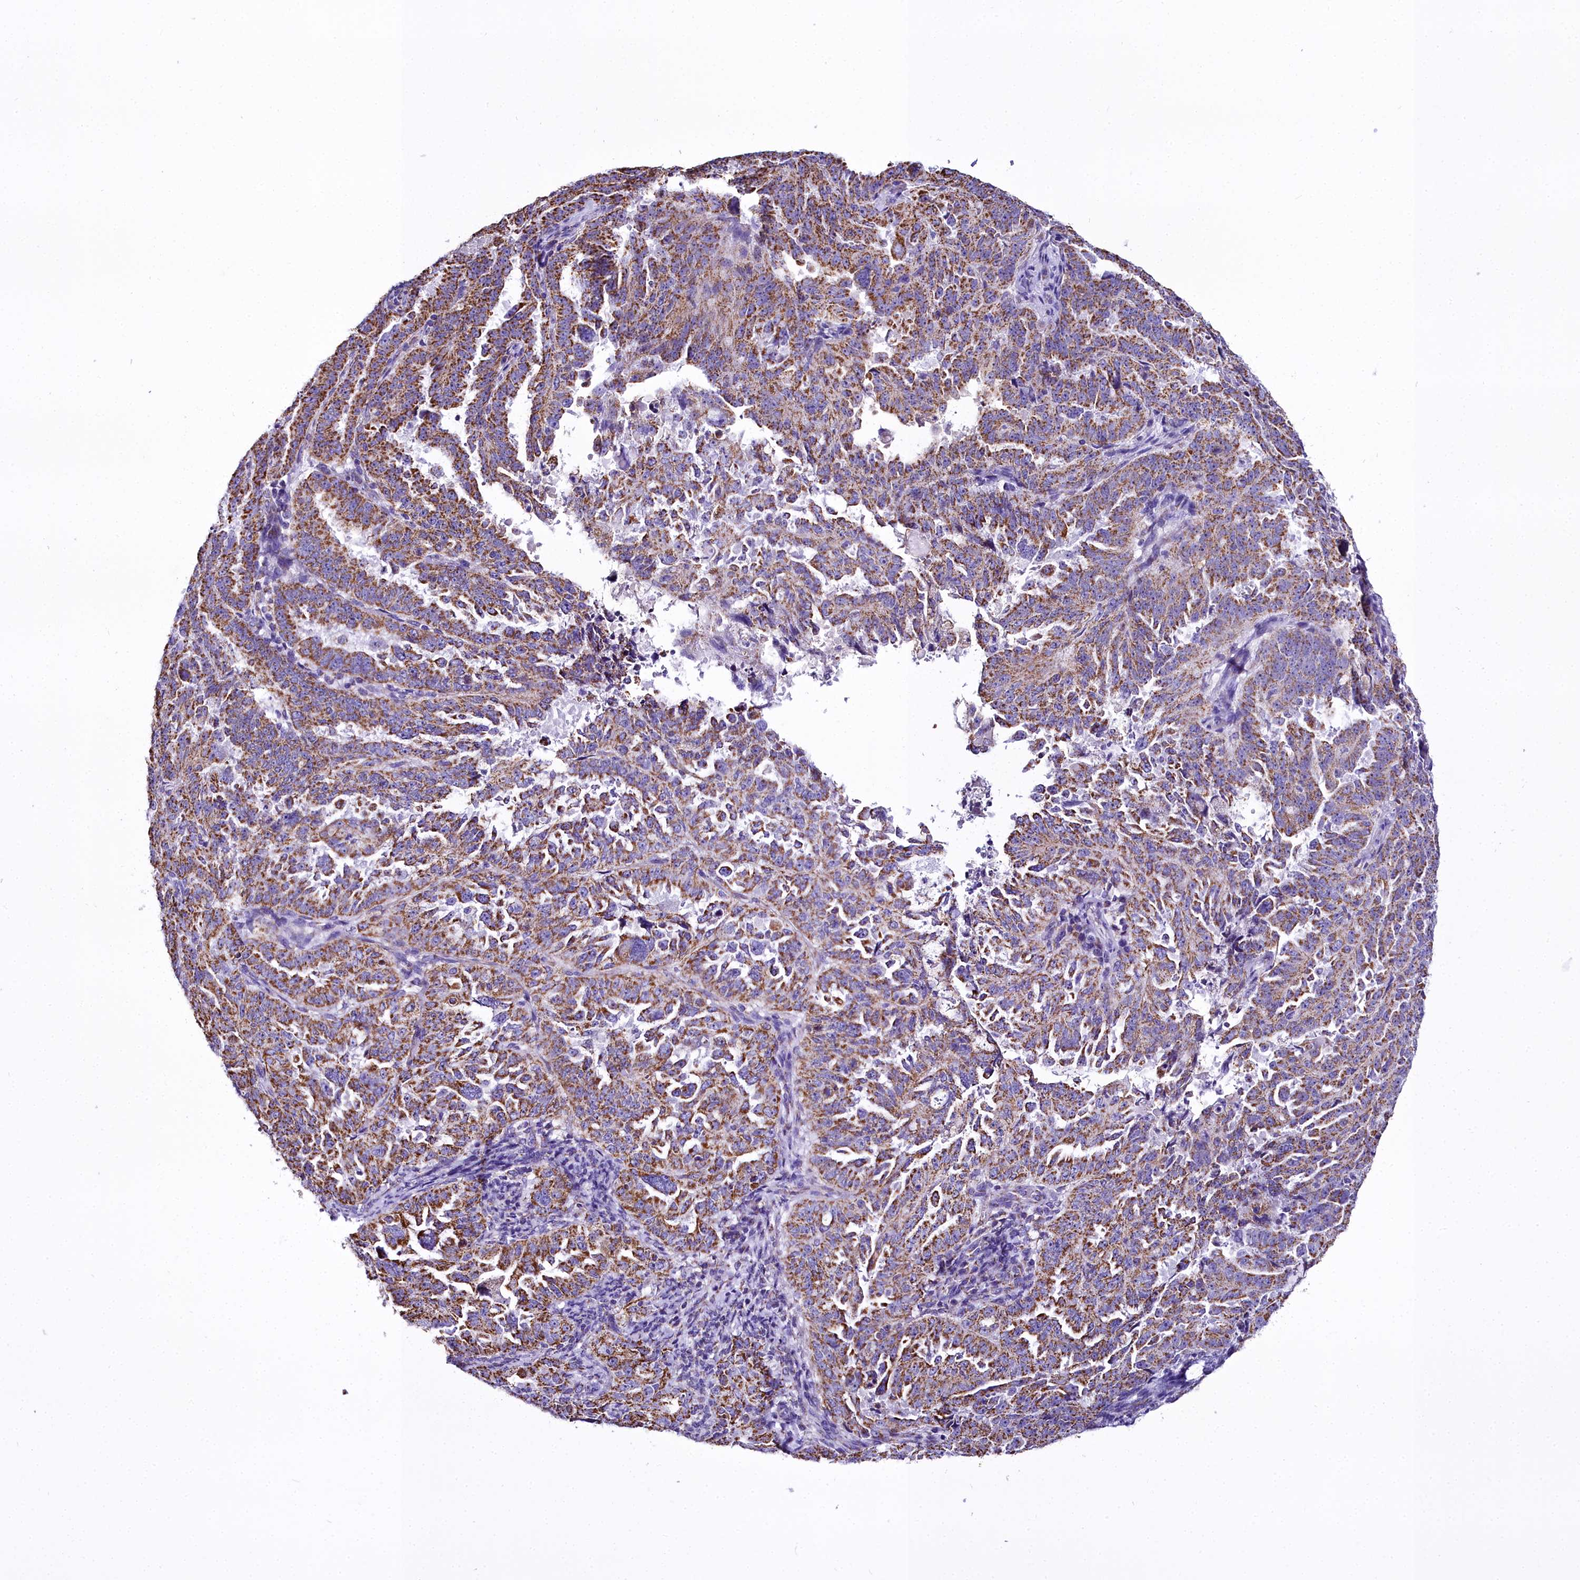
{"staining": {"intensity": "moderate", "quantity": ">75%", "location": "cytoplasmic/membranous"}, "tissue": "endometrial cancer", "cell_type": "Tumor cells", "image_type": "cancer", "snomed": [{"axis": "morphology", "description": "Adenocarcinoma, NOS"}, {"axis": "topography", "description": "Endometrium"}], "caption": "Endometrial adenocarcinoma stained with a brown dye demonstrates moderate cytoplasmic/membranous positive positivity in about >75% of tumor cells.", "gene": "WDFY3", "patient": {"sex": "female", "age": 65}}